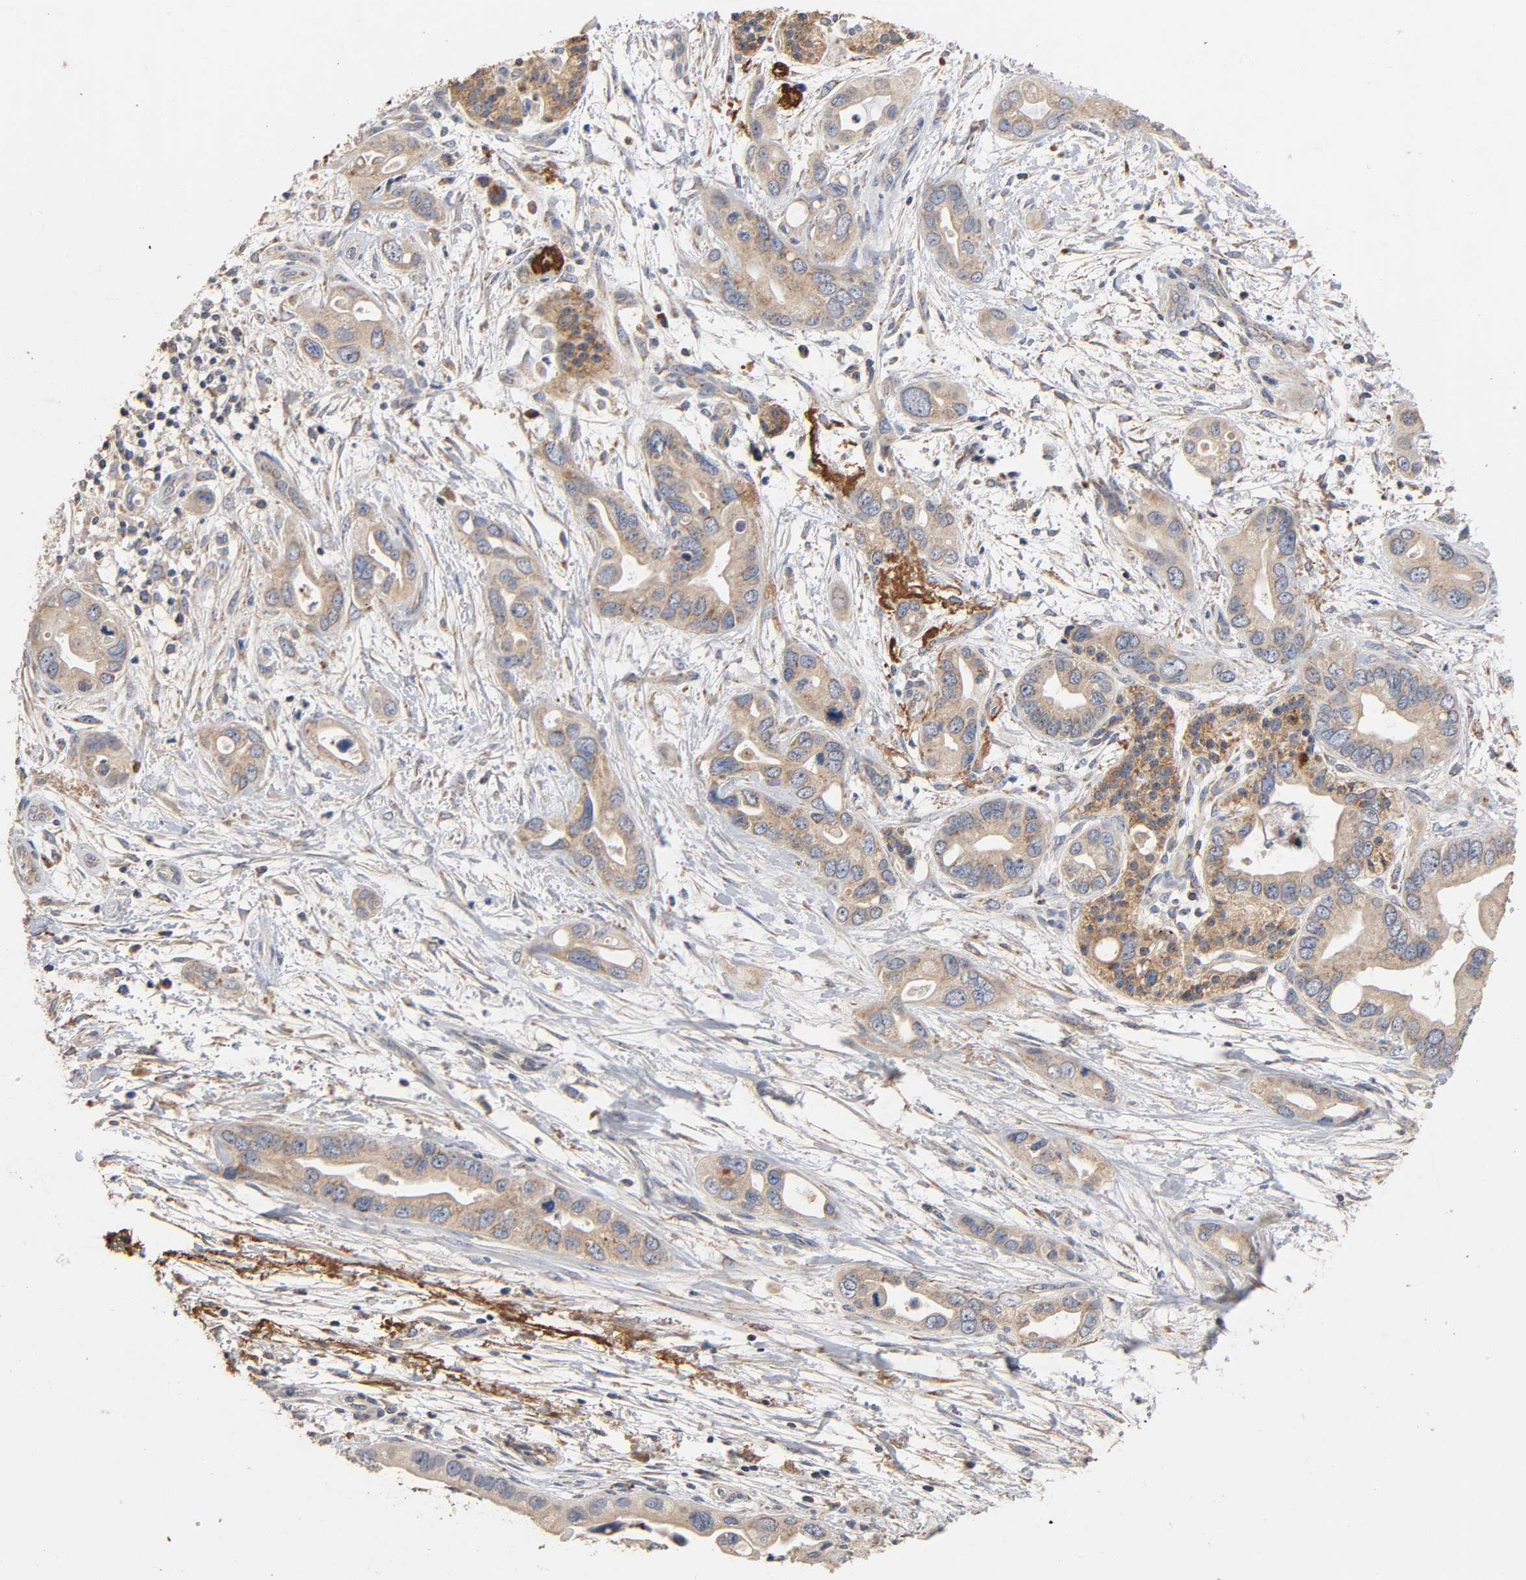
{"staining": {"intensity": "moderate", "quantity": ">75%", "location": "cytoplasmic/membranous"}, "tissue": "pancreatic cancer", "cell_type": "Tumor cells", "image_type": "cancer", "snomed": [{"axis": "morphology", "description": "Adenocarcinoma, NOS"}, {"axis": "topography", "description": "Pancreas"}], "caption": "Human pancreatic cancer stained with a brown dye reveals moderate cytoplasmic/membranous positive staining in about >75% of tumor cells.", "gene": "NDUFS3", "patient": {"sex": "female", "age": 77}}